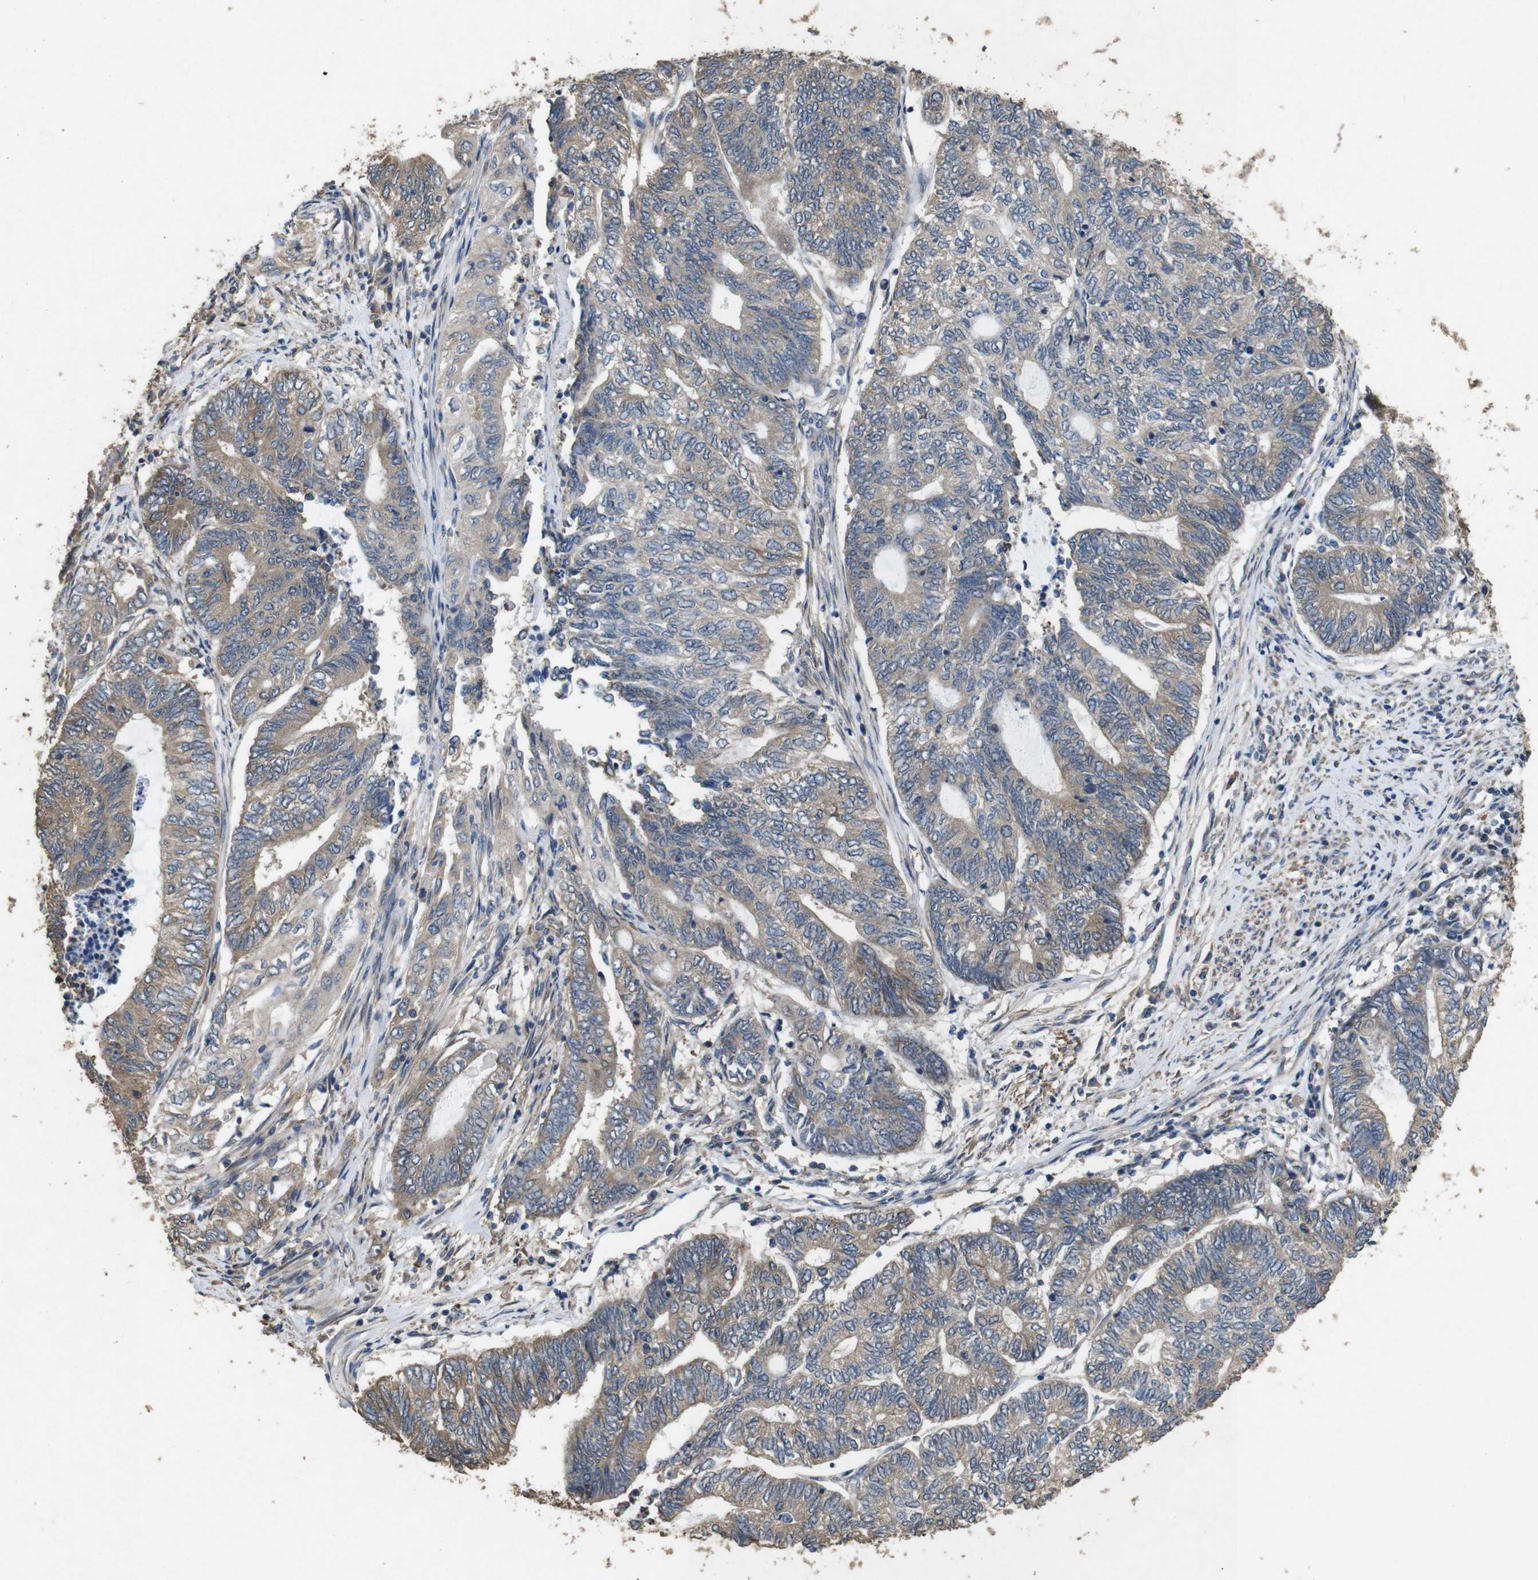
{"staining": {"intensity": "moderate", "quantity": ">75%", "location": "cytoplasmic/membranous"}, "tissue": "endometrial cancer", "cell_type": "Tumor cells", "image_type": "cancer", "snomed": [{"axis": "morphology", "description": "Adenocarcinoma, NOS"}, {"axis": "topography", "description": "Uterus"}, {"axis": "topography", "description": "Endometrium"}], "caption": "Endometrial adenocarcinoma stained with DAB immunohistochemistry exhibits medium levels of moderate cytoplasmic/membranous staining in approximately >75% of tumor cells.", "gene": "BNIP3", "patient": {"sex": "female", "age": 70}}